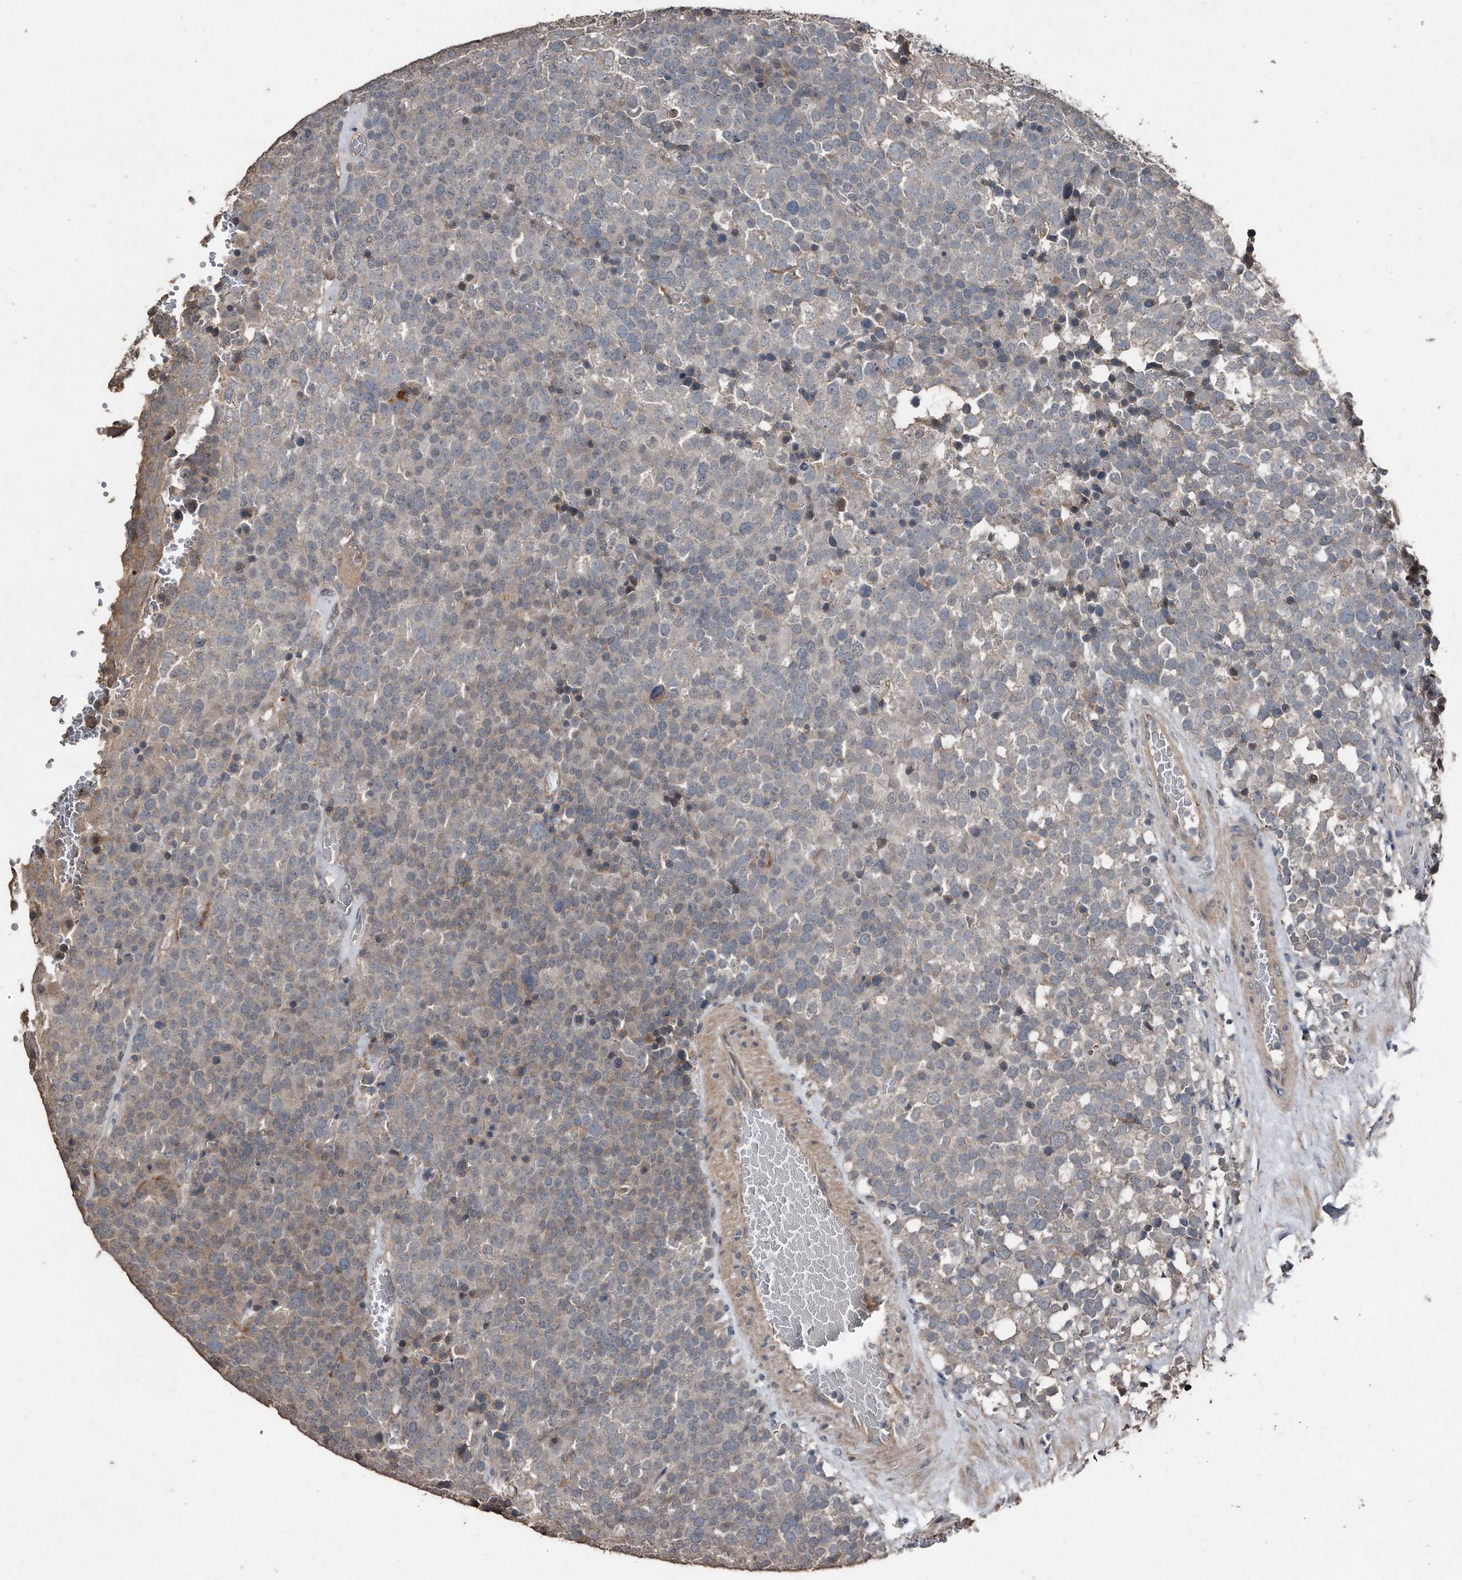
{"staining": {"intensity": "weak", "quantity": "<25%", "location": "cytoplasmic/membranous"}, "tissue": "testis cancer", "cell_type": "Tumor cells", "image_type": "cancer", "snomed": [{"axis": "morphology", "description": "Seminoma, NOS"}, {"axis": "topography", "description": "Testis"}], "caption": "Immunohistochemistry of testis cancer (seminoma) demonstrates no expression in tumor cells.", "gene": "ANKRD10", "patient": {"sex": "male", "age": 71}}